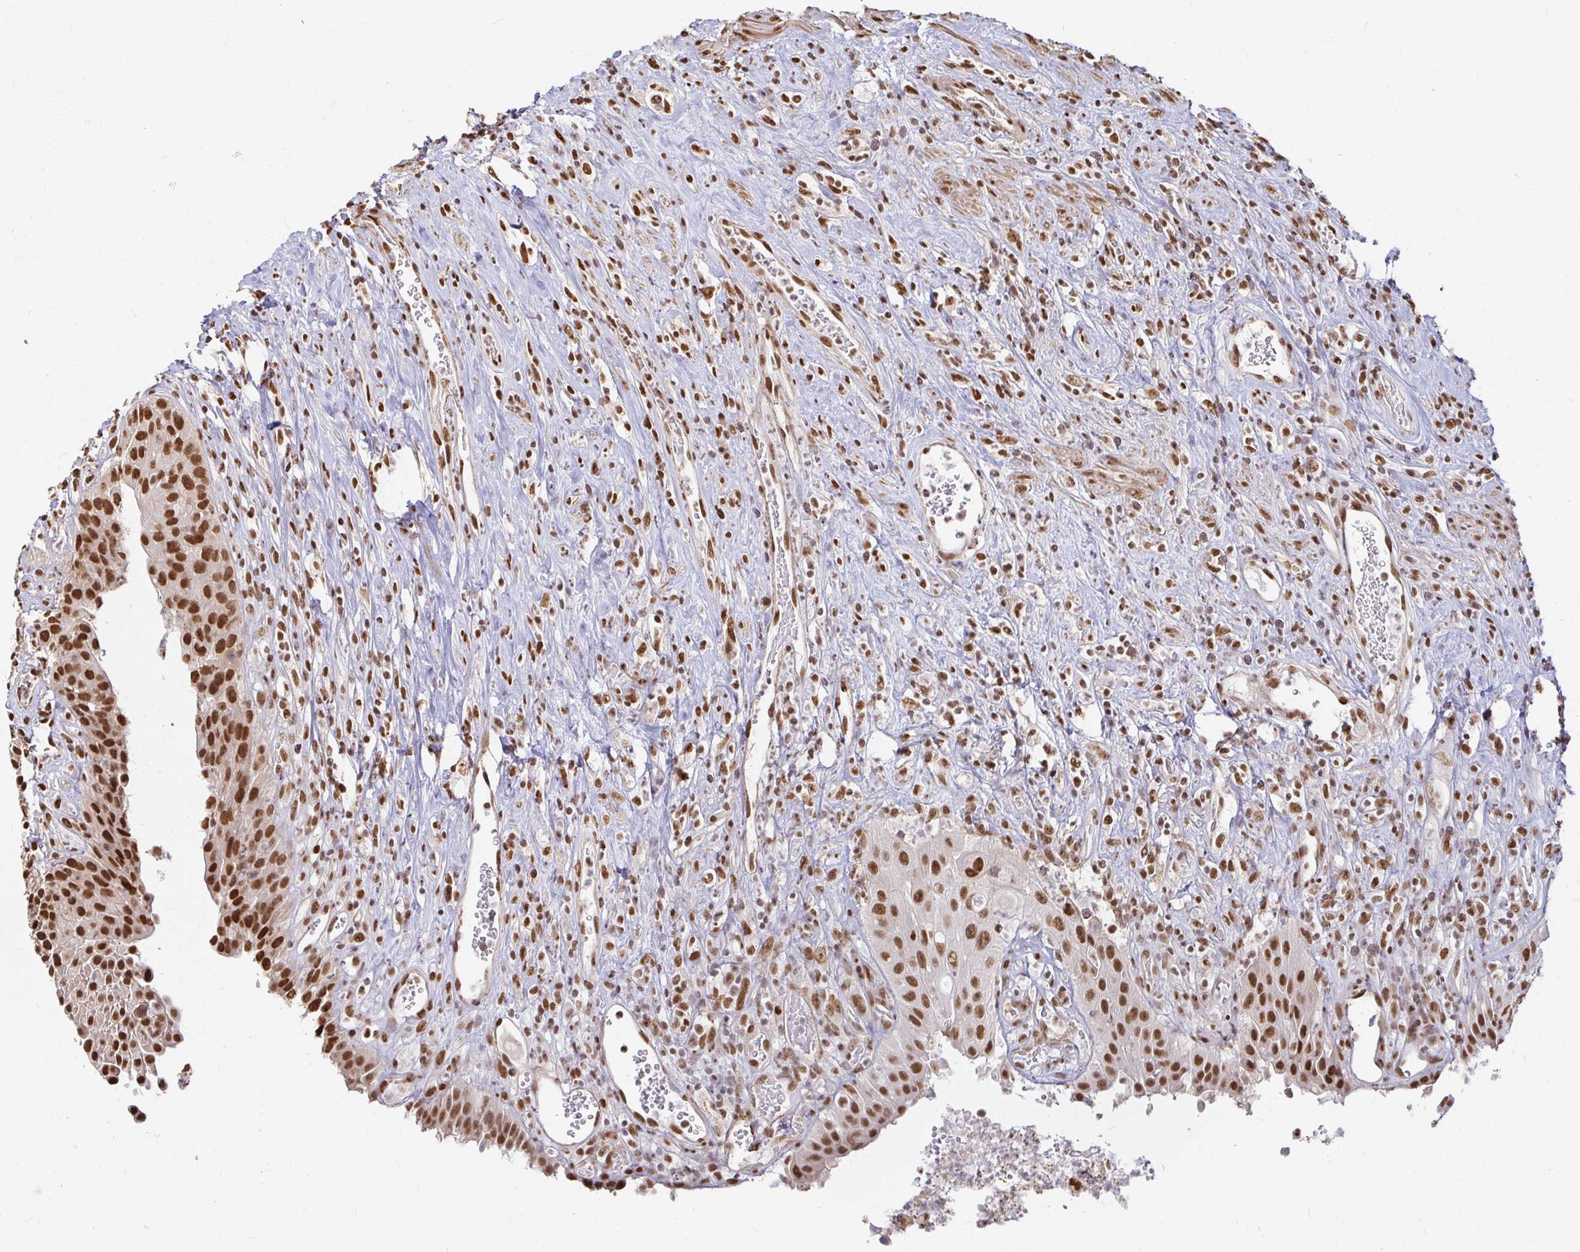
{"staining": {"intensity": "strong", "quantity": ">75%", "location": "nuclear"}, "tissue": "urinary bladder", "cell_type": "Urothelial cells", "image_type": "normal", "snomed": [{"axis": "morphology", "description": "Normal tissue, NOS"}, {"axis": "topography", "description": "Urinary bladder"}], "caption": "Urinary bladder stained with immunohistochemistry exhibits strong nuclear positivity in approximately >75% of urothelial cells.", "gene": "HNRNPU", "patient": {"sex": "female", "age": 56}}